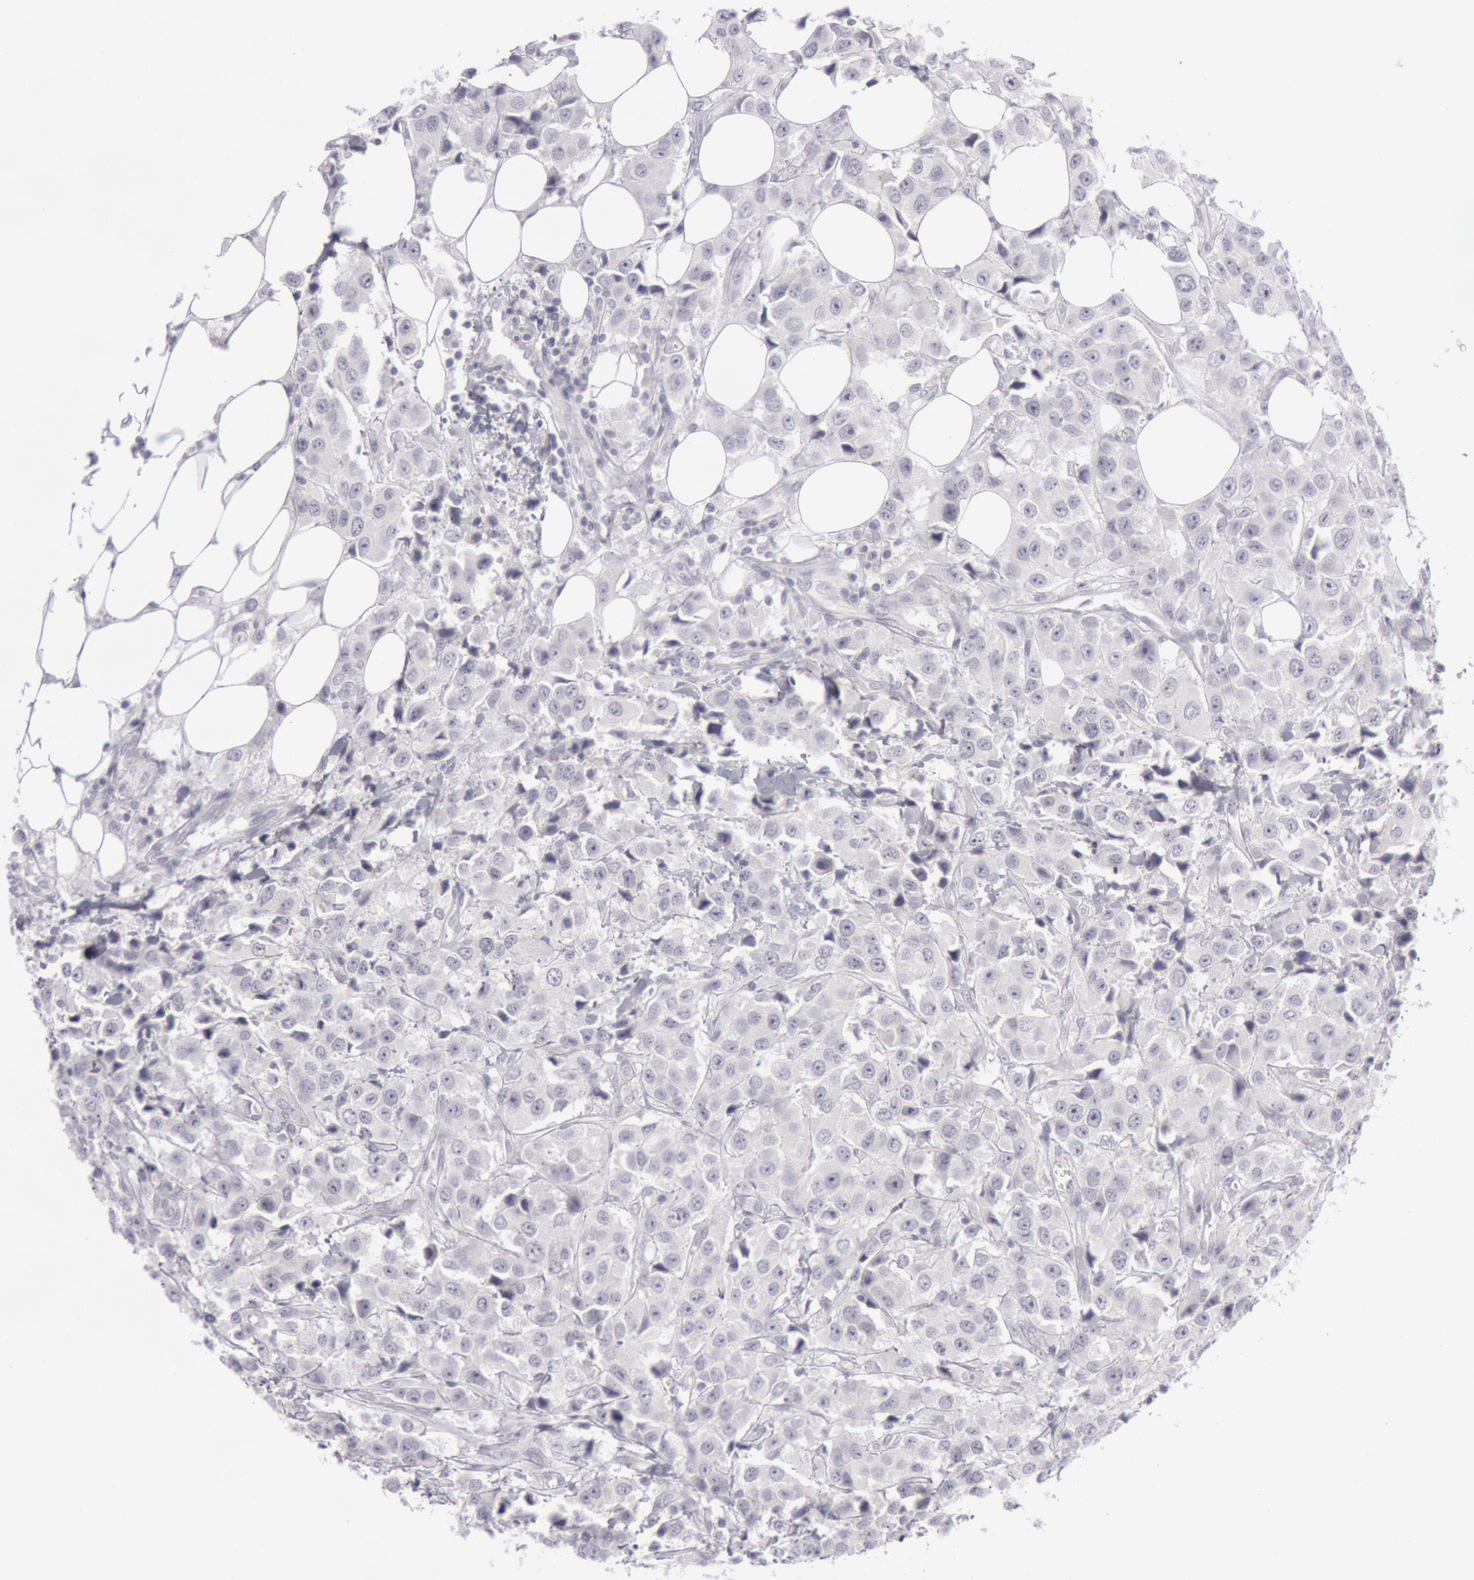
{"staining": {"intensity": "negative", "quantity": "none", "location": "none"}, "tissue": "breast cancer", "cell_type": "Tumor cells", "image_type": "cancer", "snomed": [{"axis": "morphology", "description": "Duct carcinoma"}, {"axis": "topography", "description": "Breast"}], "caption": "Tumor cells are negative for protein expression in human infiltrating ductal carcinoma (breast).", "gene": "KRT16", "patient": {"sex": "female", "age": 58}}